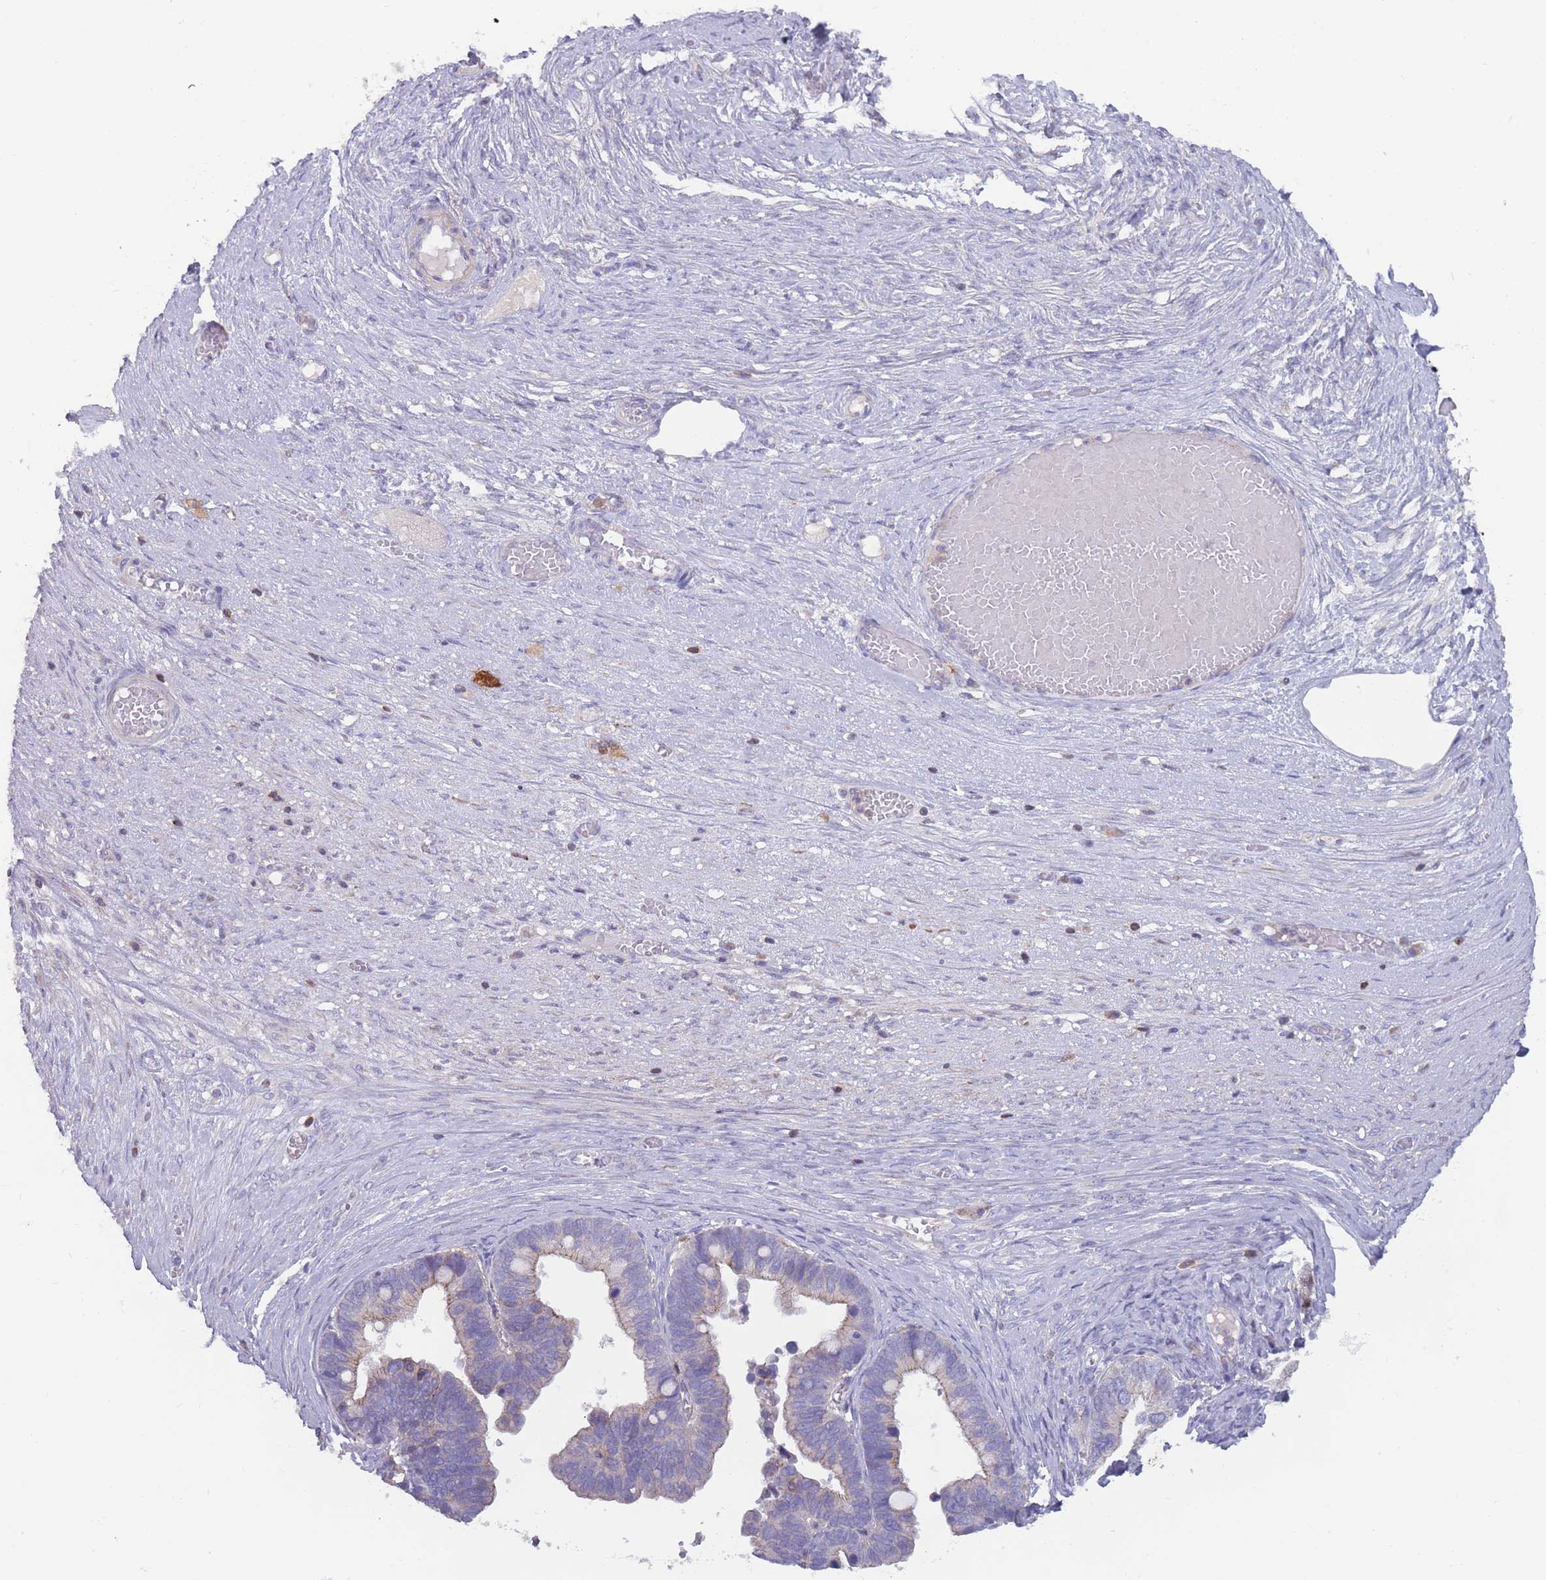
{"staining": {"intensity": "negative", "quantity": "none", "location": "none"}, "tissue": "ovarian cancer", "cell_type": "Tumor cells", "image_type": "cancer", "snomed": [{"axis": "morphology", "description": "Cystadenocarcinoma, serous, NOS"}, {"axis": "topography", "description": "Ovary"}], "caption": "Immunohistochemistry (IHC) of human ovarian cancer (serous cystadenocarcinoma) shows no staining in tumor cells.", "gene": "CD33", "patient": {"sex": "female", "age": 56}}